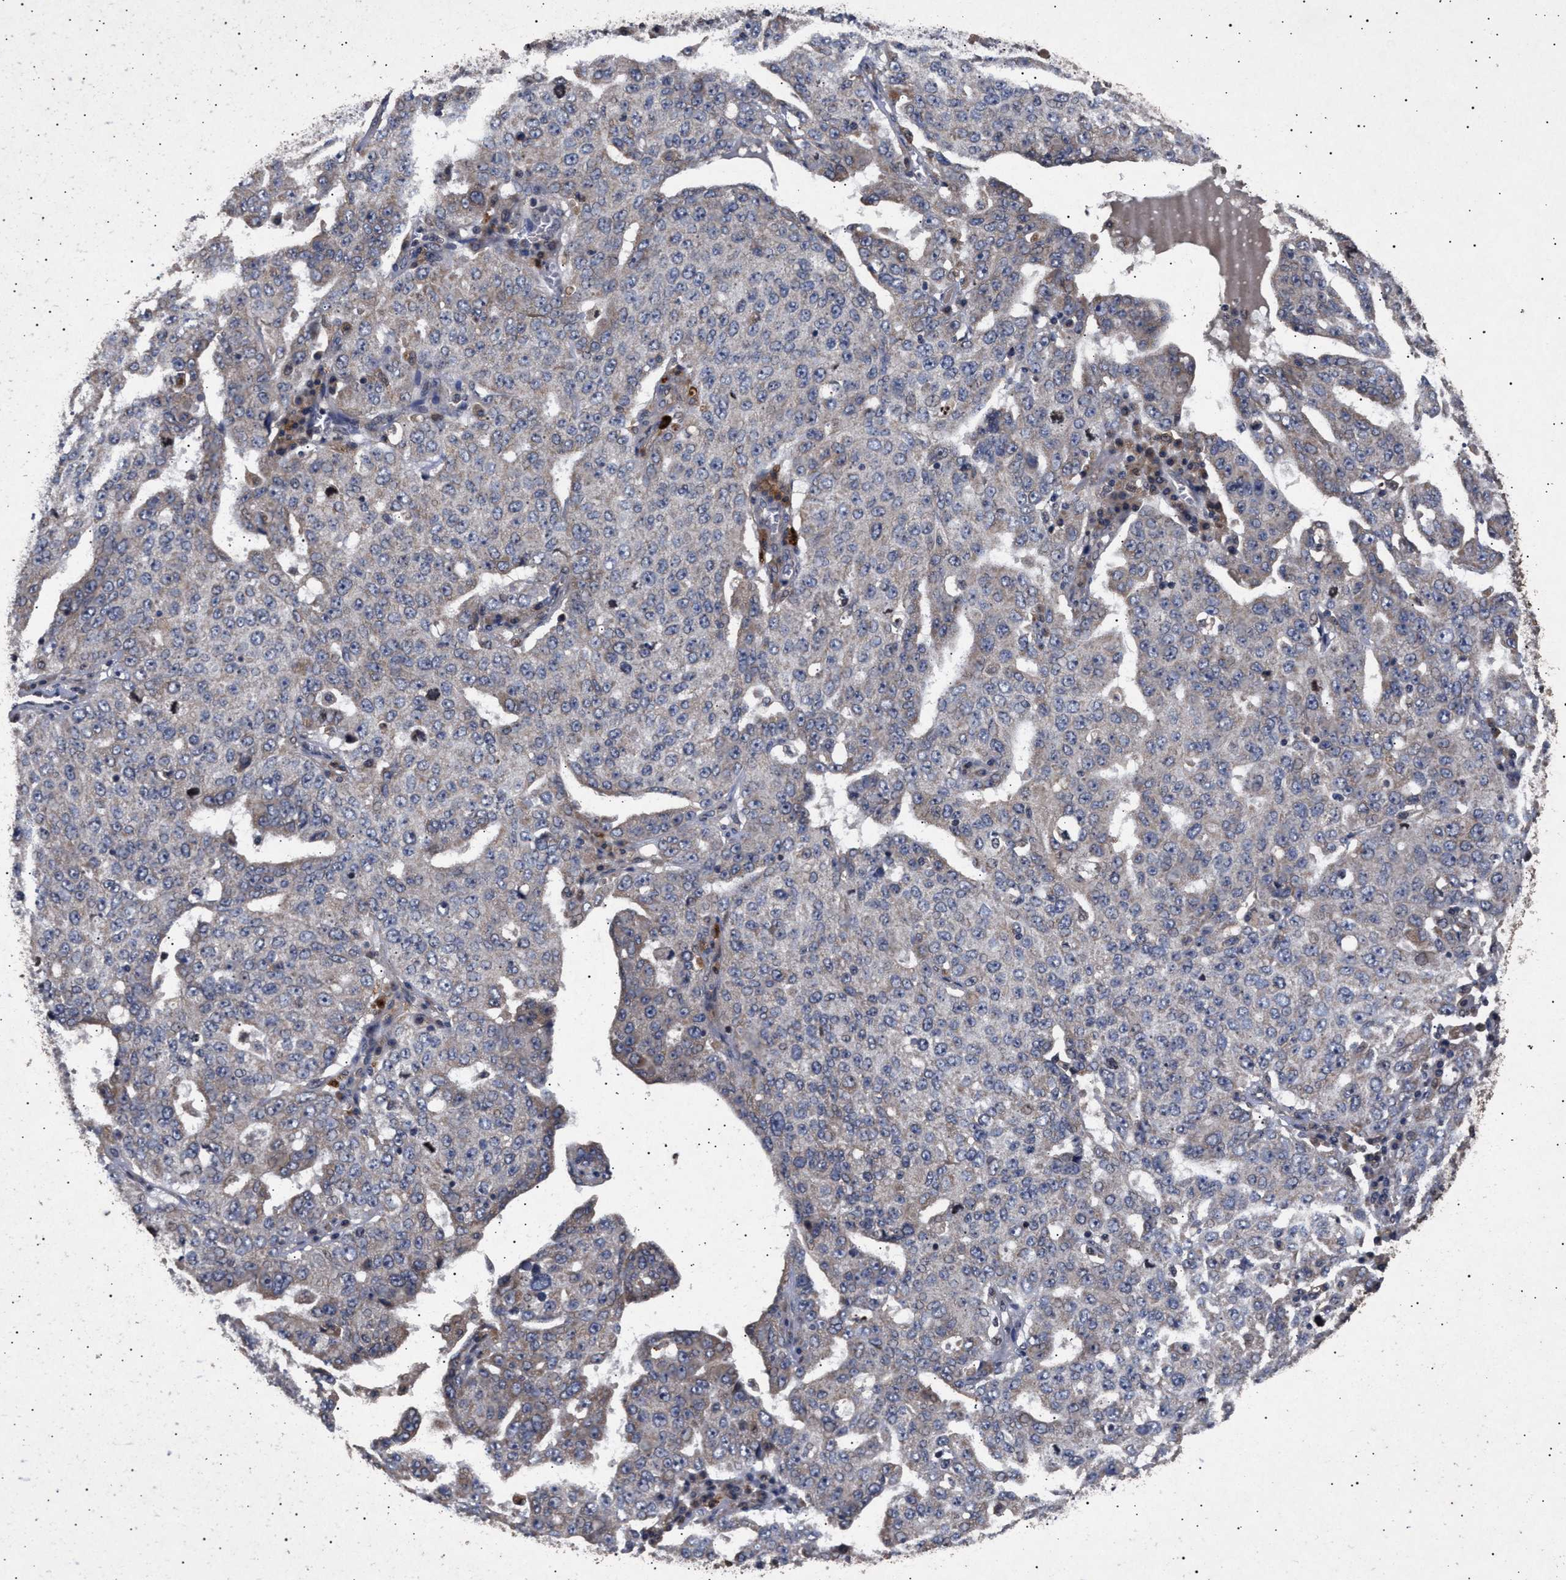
{"staining": {"intensity": "negative", "quantity": "none", "location": "none"}, "tissue": "ovarian cancer", "cell_type": "Tumor cells", "image_type": "cancer", "snomed": [{"axis": "morphology", "description": "Carcinoma, endometroid"}, {"axis": "topography", "description": "Ovary"}], "caption": "Micrograph shows no significant protein staining in tumor cells of ovarian cancer.", "gene": "ITGB5", "patient": {"sex": "female", "age": 62}}